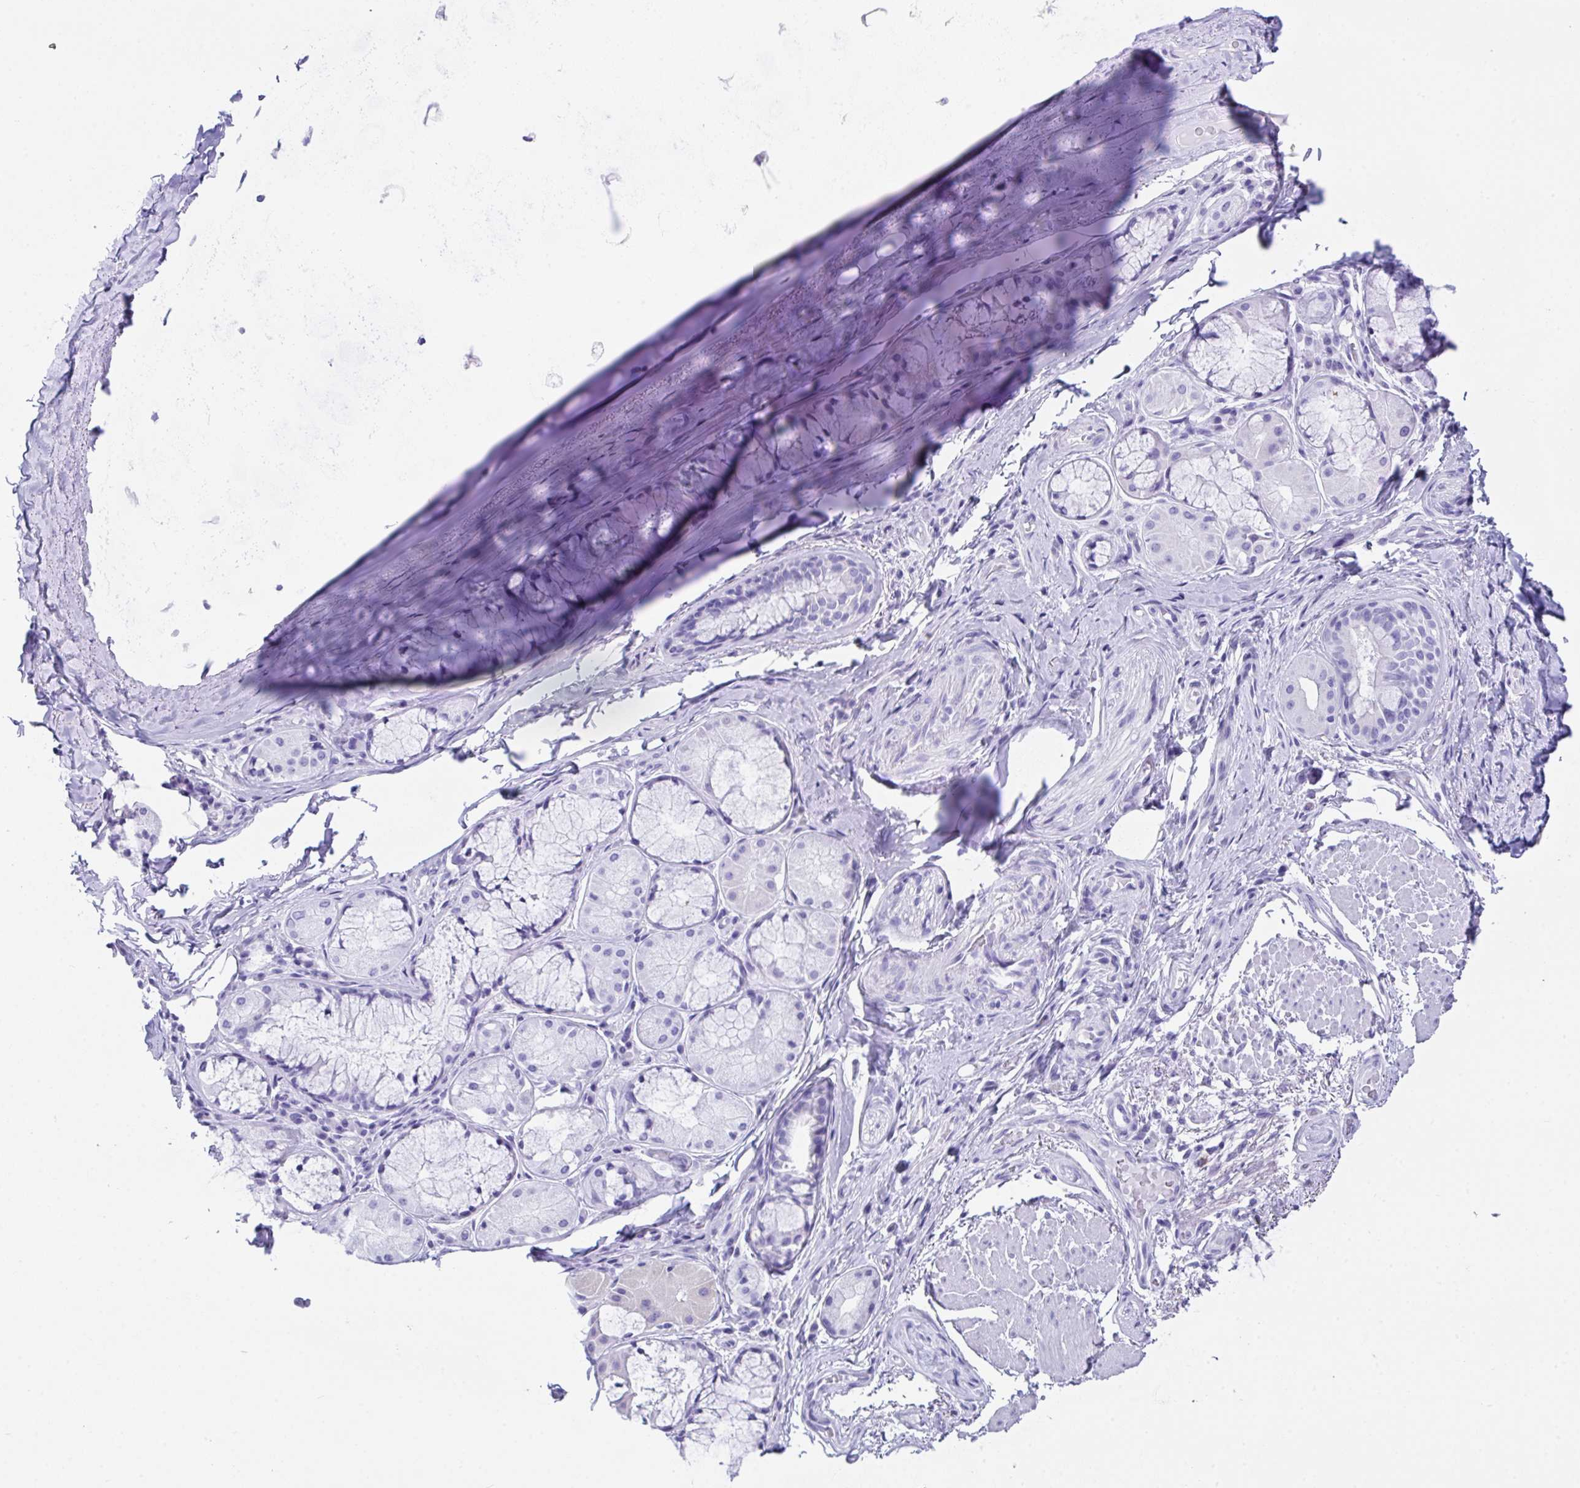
{"staining": {"intensity": "negative", "quantity": "none", "location": "none"}, "tissue": "soft tissue", "cell_type": "Chondrocytes", "image_type": "normal", "snomed": [{"axis": "morphology", "description": "Normal tissue, NOS"}, {"axis": "topography", "description": "Cartilage tissue"}, {"axis": "topography", "description": "Bronchus"}], "caption": "Protein analysis of benign soft tissue shows no significant expression in chondrocytes. The staining was performed using DAB (3,3'-diaminobenzidine) to visualize the protein expression in brown, while the nuclei were stained in blue with hematoxylin (Magnification: 20x).", "gene": "LGALS4", "patient": {"sex": "male", "age": 64}}